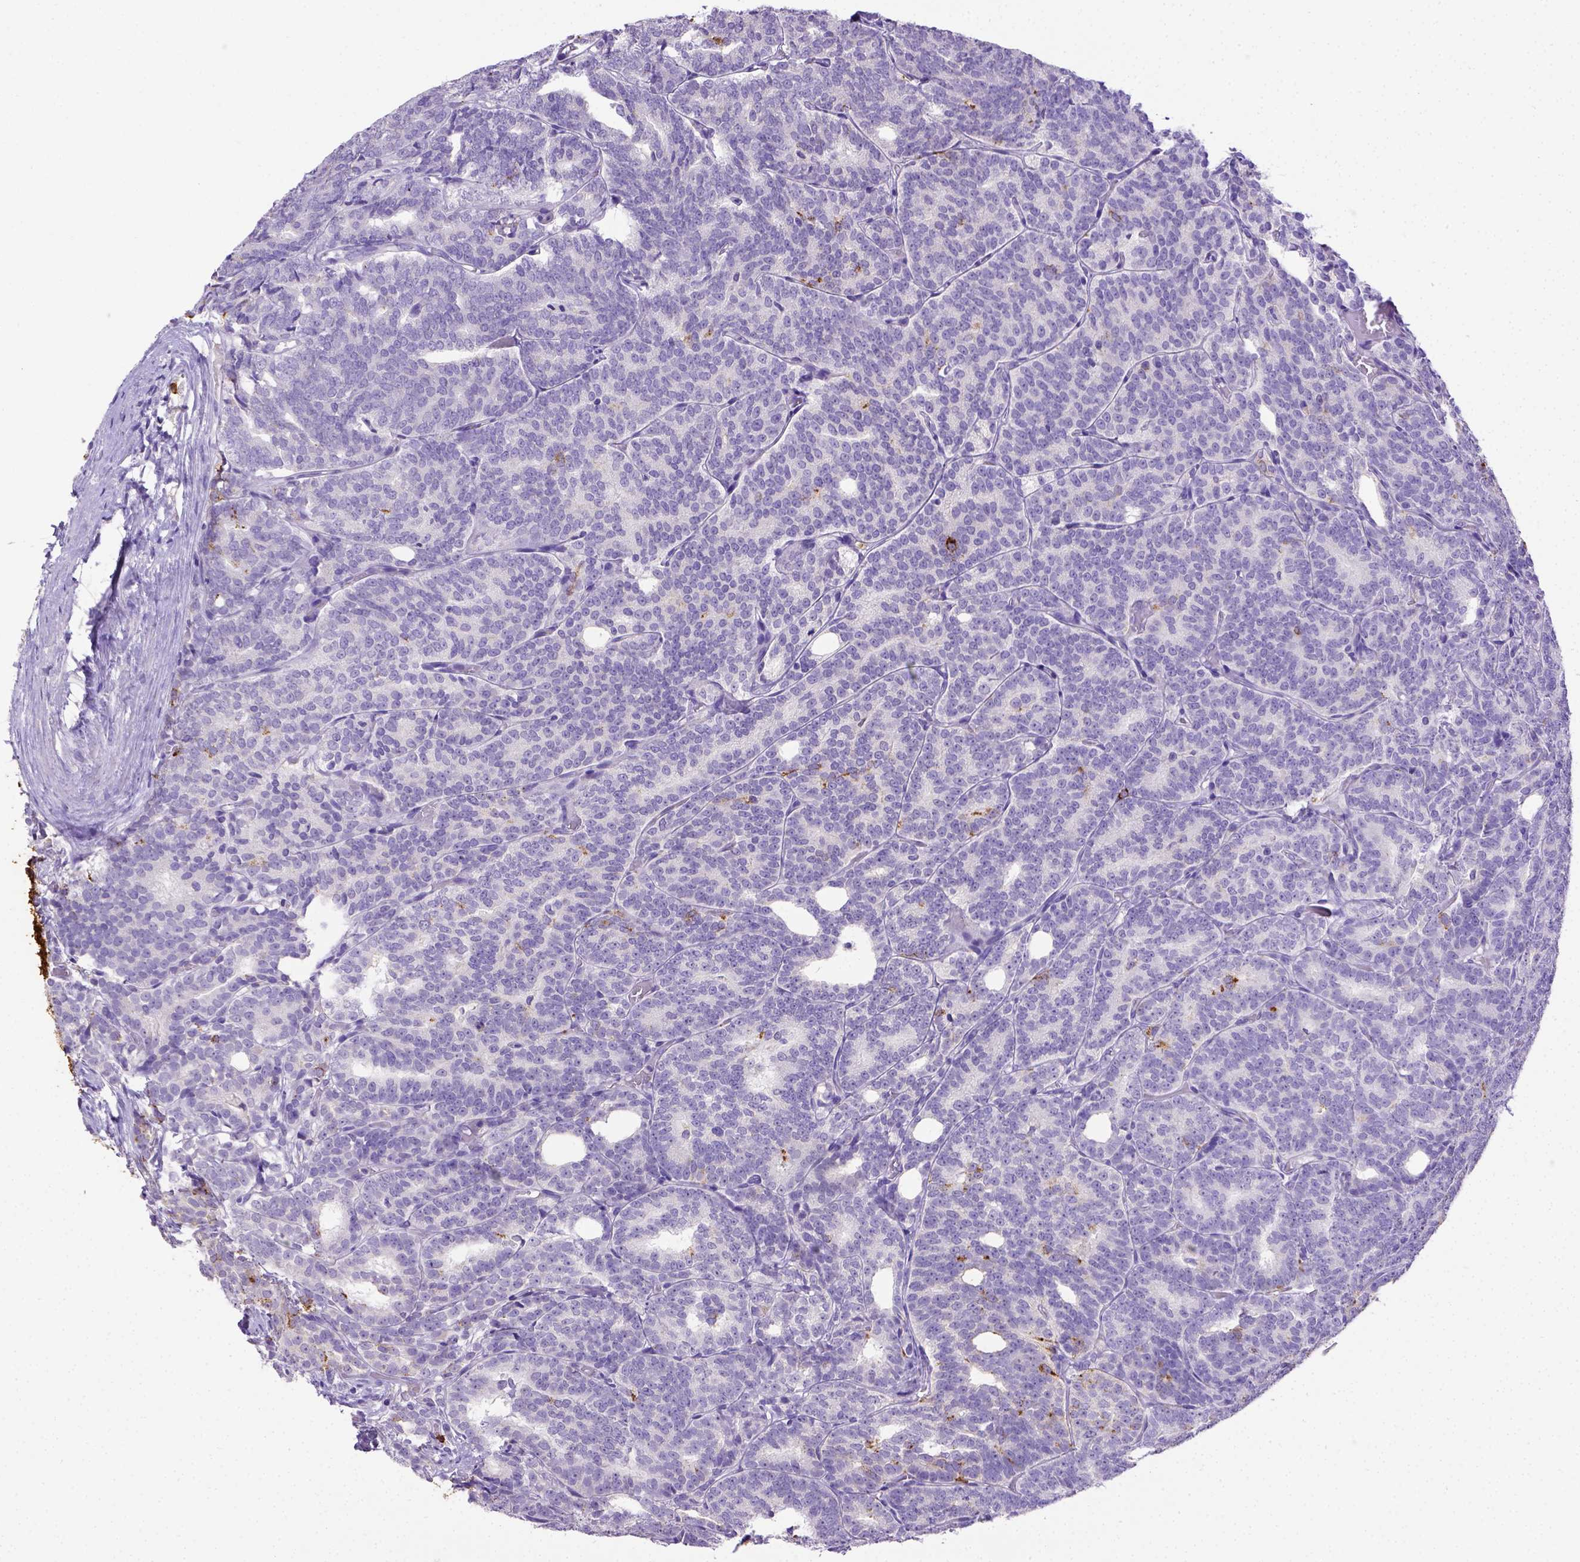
{"staining": {"intensity": "strong", "quantity": "<25%", "location": "cytoplasmic/membranous"}, "tissue": "prostate cancer", "cell_type": "Tumor cells", "image_type": "cancer", "snomed": [{"axis": "morphology", "description": "Adenocarcinoma, High grade"}, {"axis": "topography", "description": "Prostate"}], "caption": "High-grade adenocarcinoma (prostate) was stained to show a protein in brown. There is medium levels of strong cytoplasmic/membranous staining in approximately <25% of tumor cells.", "gene": "B3GAT1", "patient": {"sex": "male", "age": 53}}